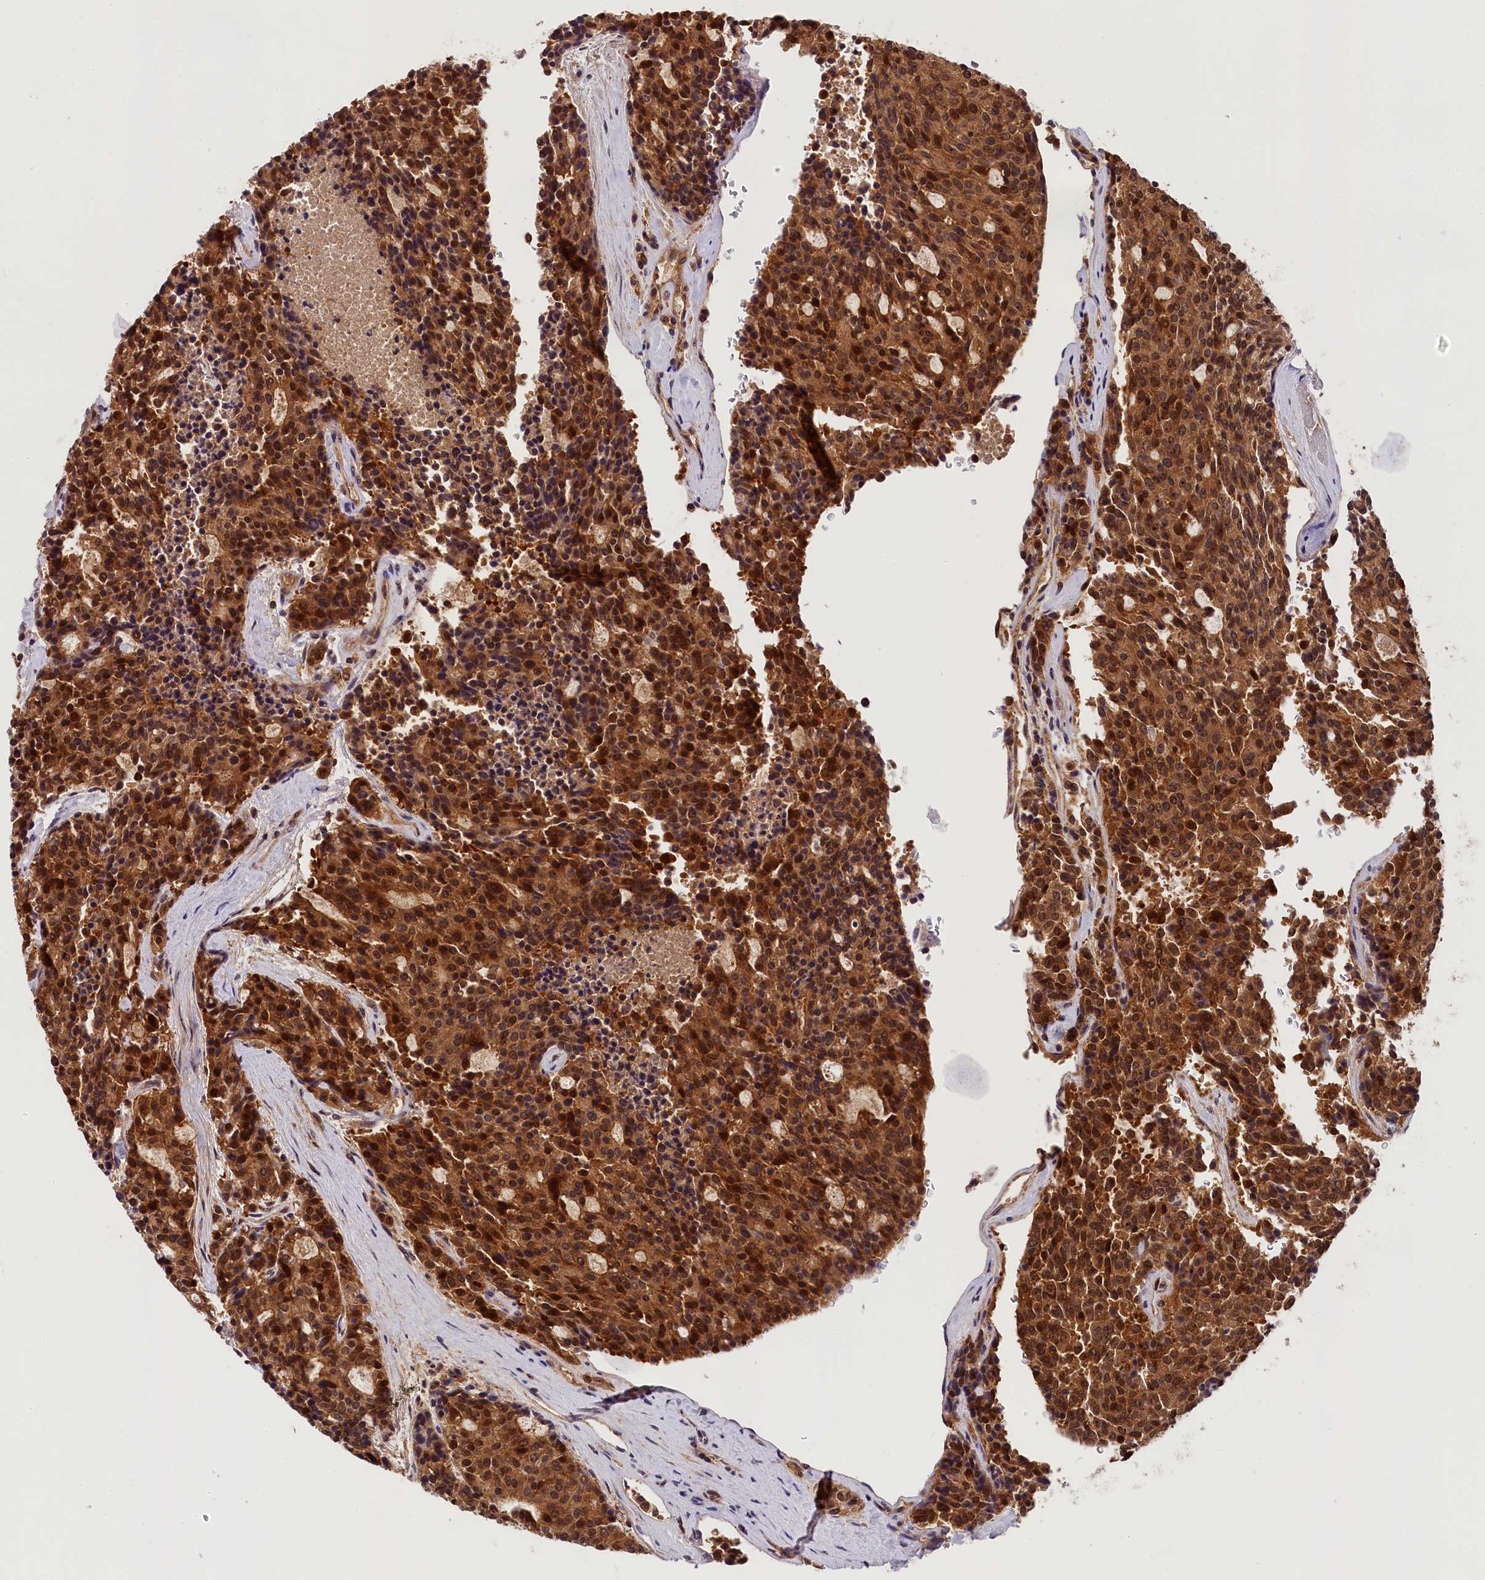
{"staining": {"intensity": "strong", "quantity": ">75%", "location": "cytoplasmic/membranous,nuclear"}, "tissue": "carcinoid", "cell_type": "Tumor cells", "image_type": "cancer", "snomed": [{"axis": "morphology", "description": "Carcinoid, malignant, NOS"}, {"axis": "topography", "description": "Pancreas"}], "caption": "High-power microscopy captured an IHC photomicrograph of carcinoid (malignant), revealing strong cytoplasmic/membranous and nuclear expression in approximately >75% of tumor cells.", "gene": "EIF6", "patient": {"sex": "female", "age": 54}}